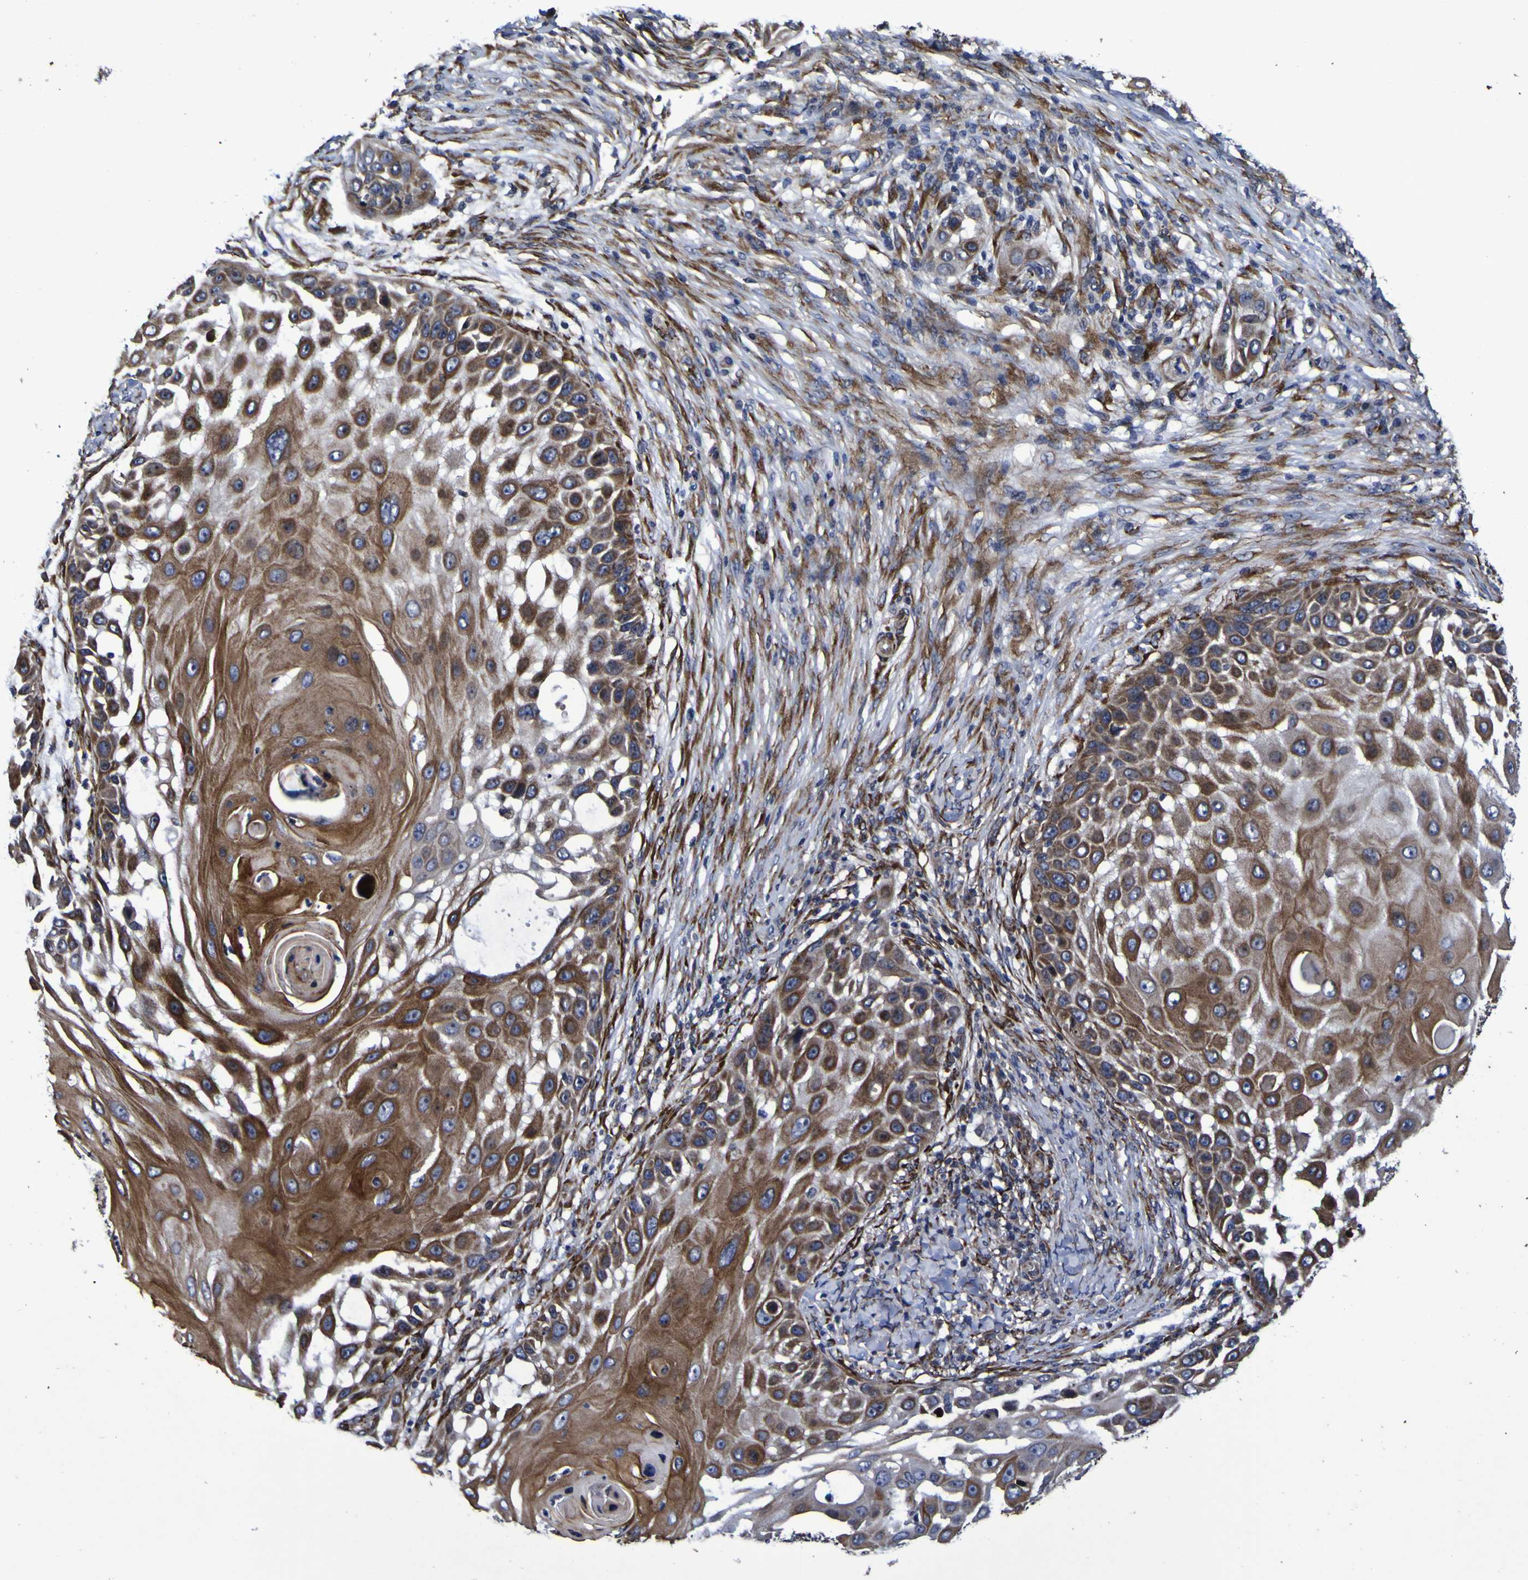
{"staining": {"intensity": "moderate", "quantity": ">75%", "location": "cytoplasmic/membranous"}, "tissue": "skin cancer", "cell_type": "Tumor cells", "image_type": "cancer", "snomed": [{"axis": "morphology", "description": "Squamous cell carcinoma, NOS"}, {"axis": "topography", "description": "Skin"}], "caption": "Skin squamous cell carcinoma stained with a protein marker displays moderate staining in tumor cells.", "gene": "P3H1", "patient": {"sex": "female", "age": 44}}